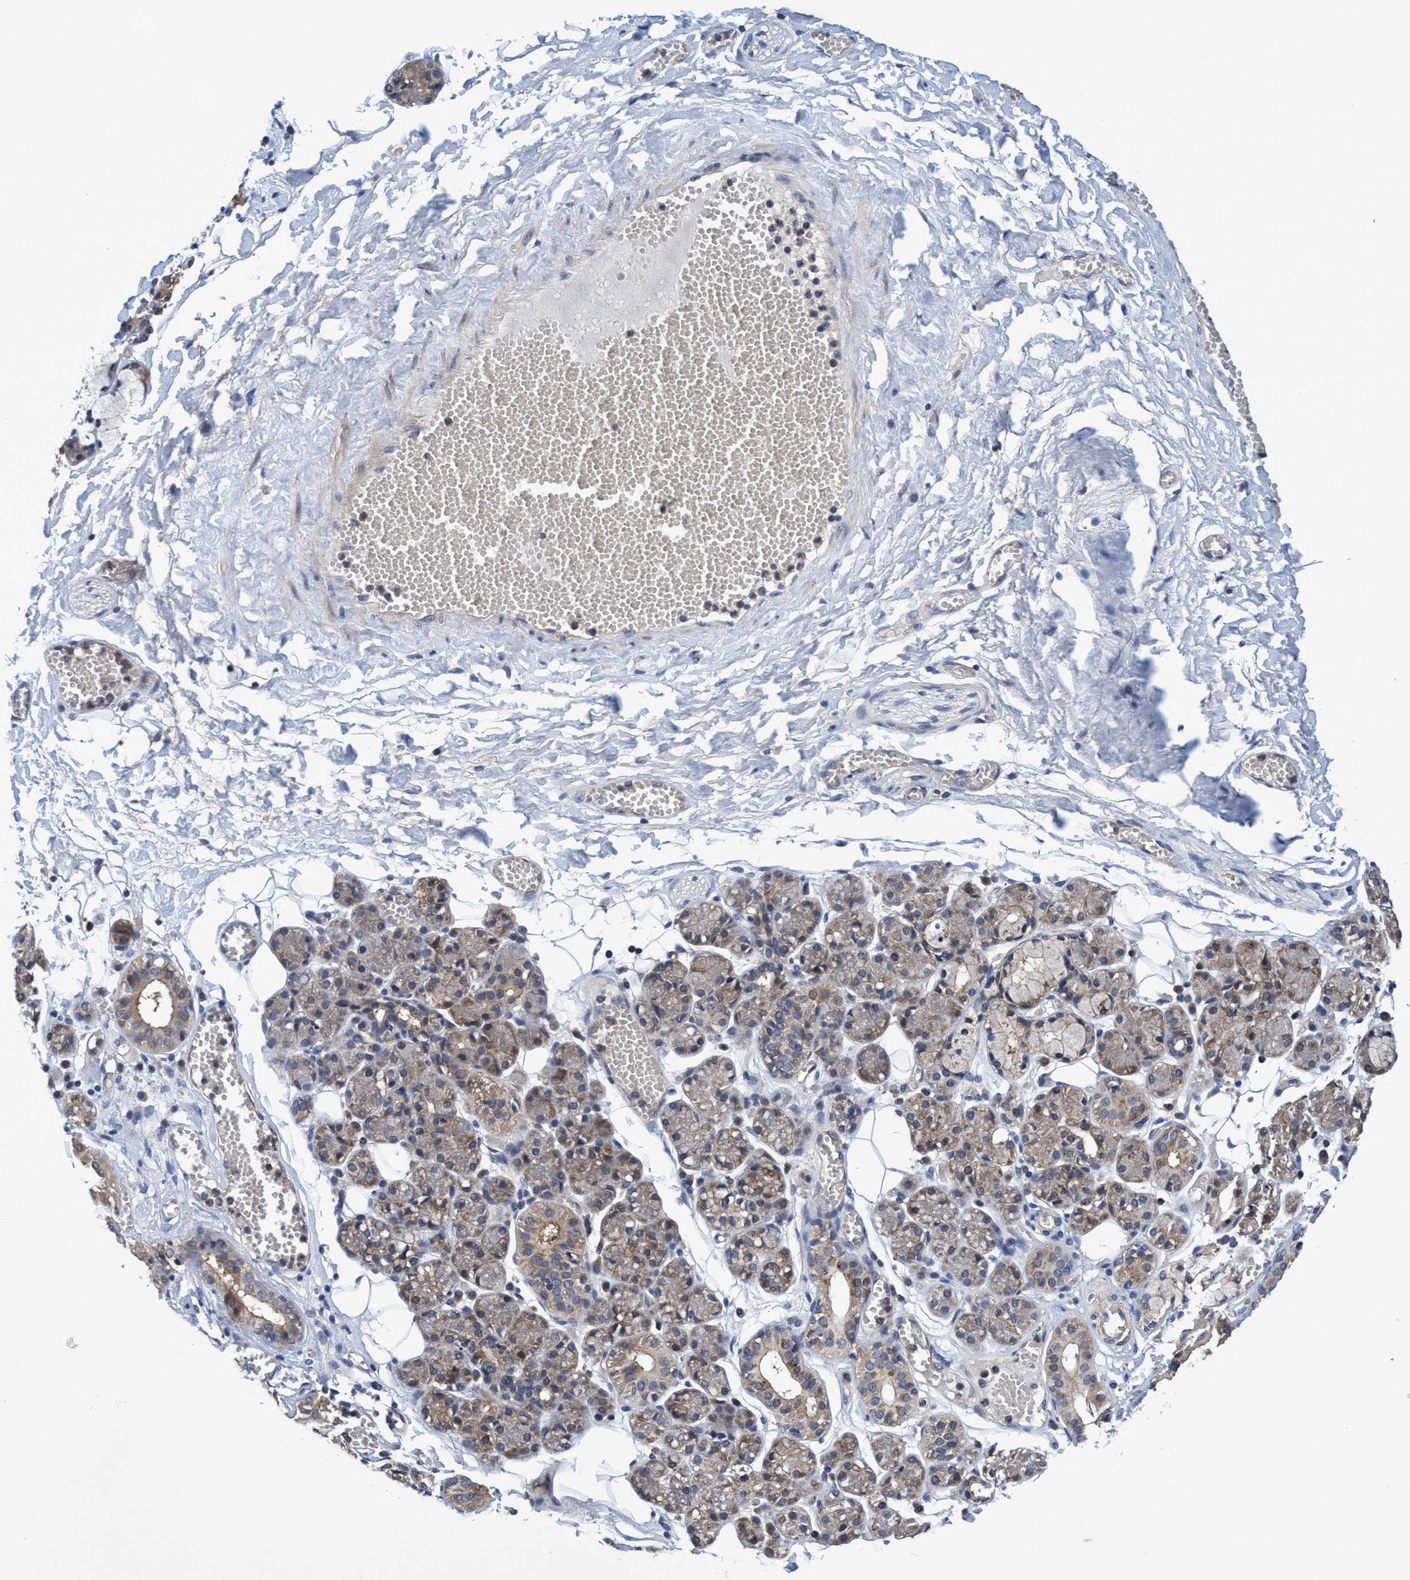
{"staining": {"intensity": "weak", "quantity": "25%-75%", "location": "cytoplasmic/membranous"}, "tissue": "salivary gland", "cell_type": "Glandular cells", "image_type": "normal", "snomed": [{"axis": "morphology", "description": "Normal tissue, NOS"}, {"axis": "topography", "description": "Salivary gland"}], "caption": "Immunohistochemical staining of unremarkable salivary gland shows low levels of weak cytoplasmic/membranous staining in about 25%-75% of glandular cells.", "gene": "CALCOCO2", "patient": {"sex": "male", "age": 63}}